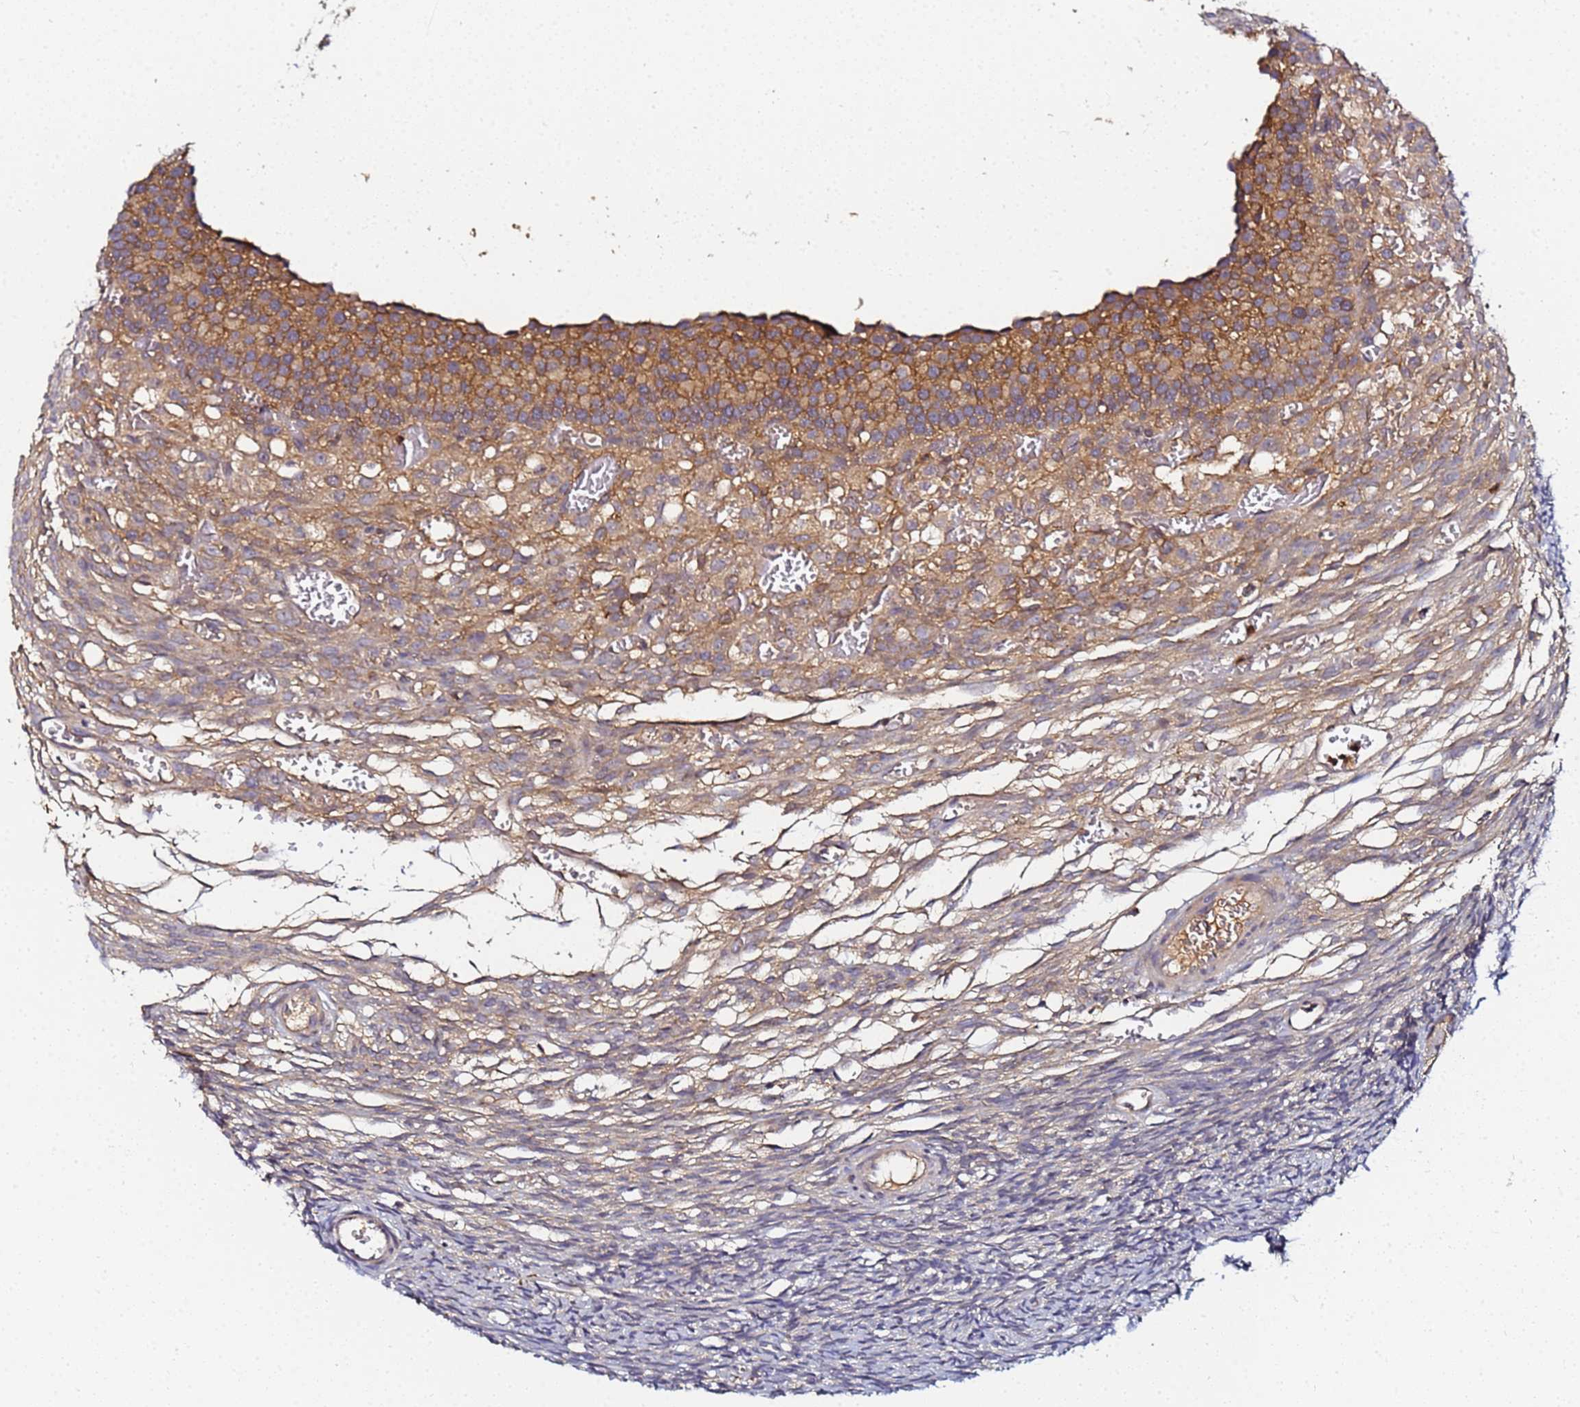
{"staining": {"intensity": "moderate", "quantity": ">75%", "location": "cytoplasmic/membranous"}, "tissue": "ovary", "cell_type": "Follicle cells", "image_type": "normal", "snomed": [{"axis": "morphology", "description": "Normal tissue, NOS"}, {"axis": "topography", "description": "Ovary"}], "caption": "The histopathology image demonstrates immunohistochemical staining of unremarkable ovary. There is moderate cytoplasmic/membranous expression is present in approximately >75% of follicle cells. Using DAB (brown) and hematoxylin (blue) stains, captured at high magnification using brightfield microscopy.", "gene": "LRRC69", "patient": {"sex": "female", "age": 39}}